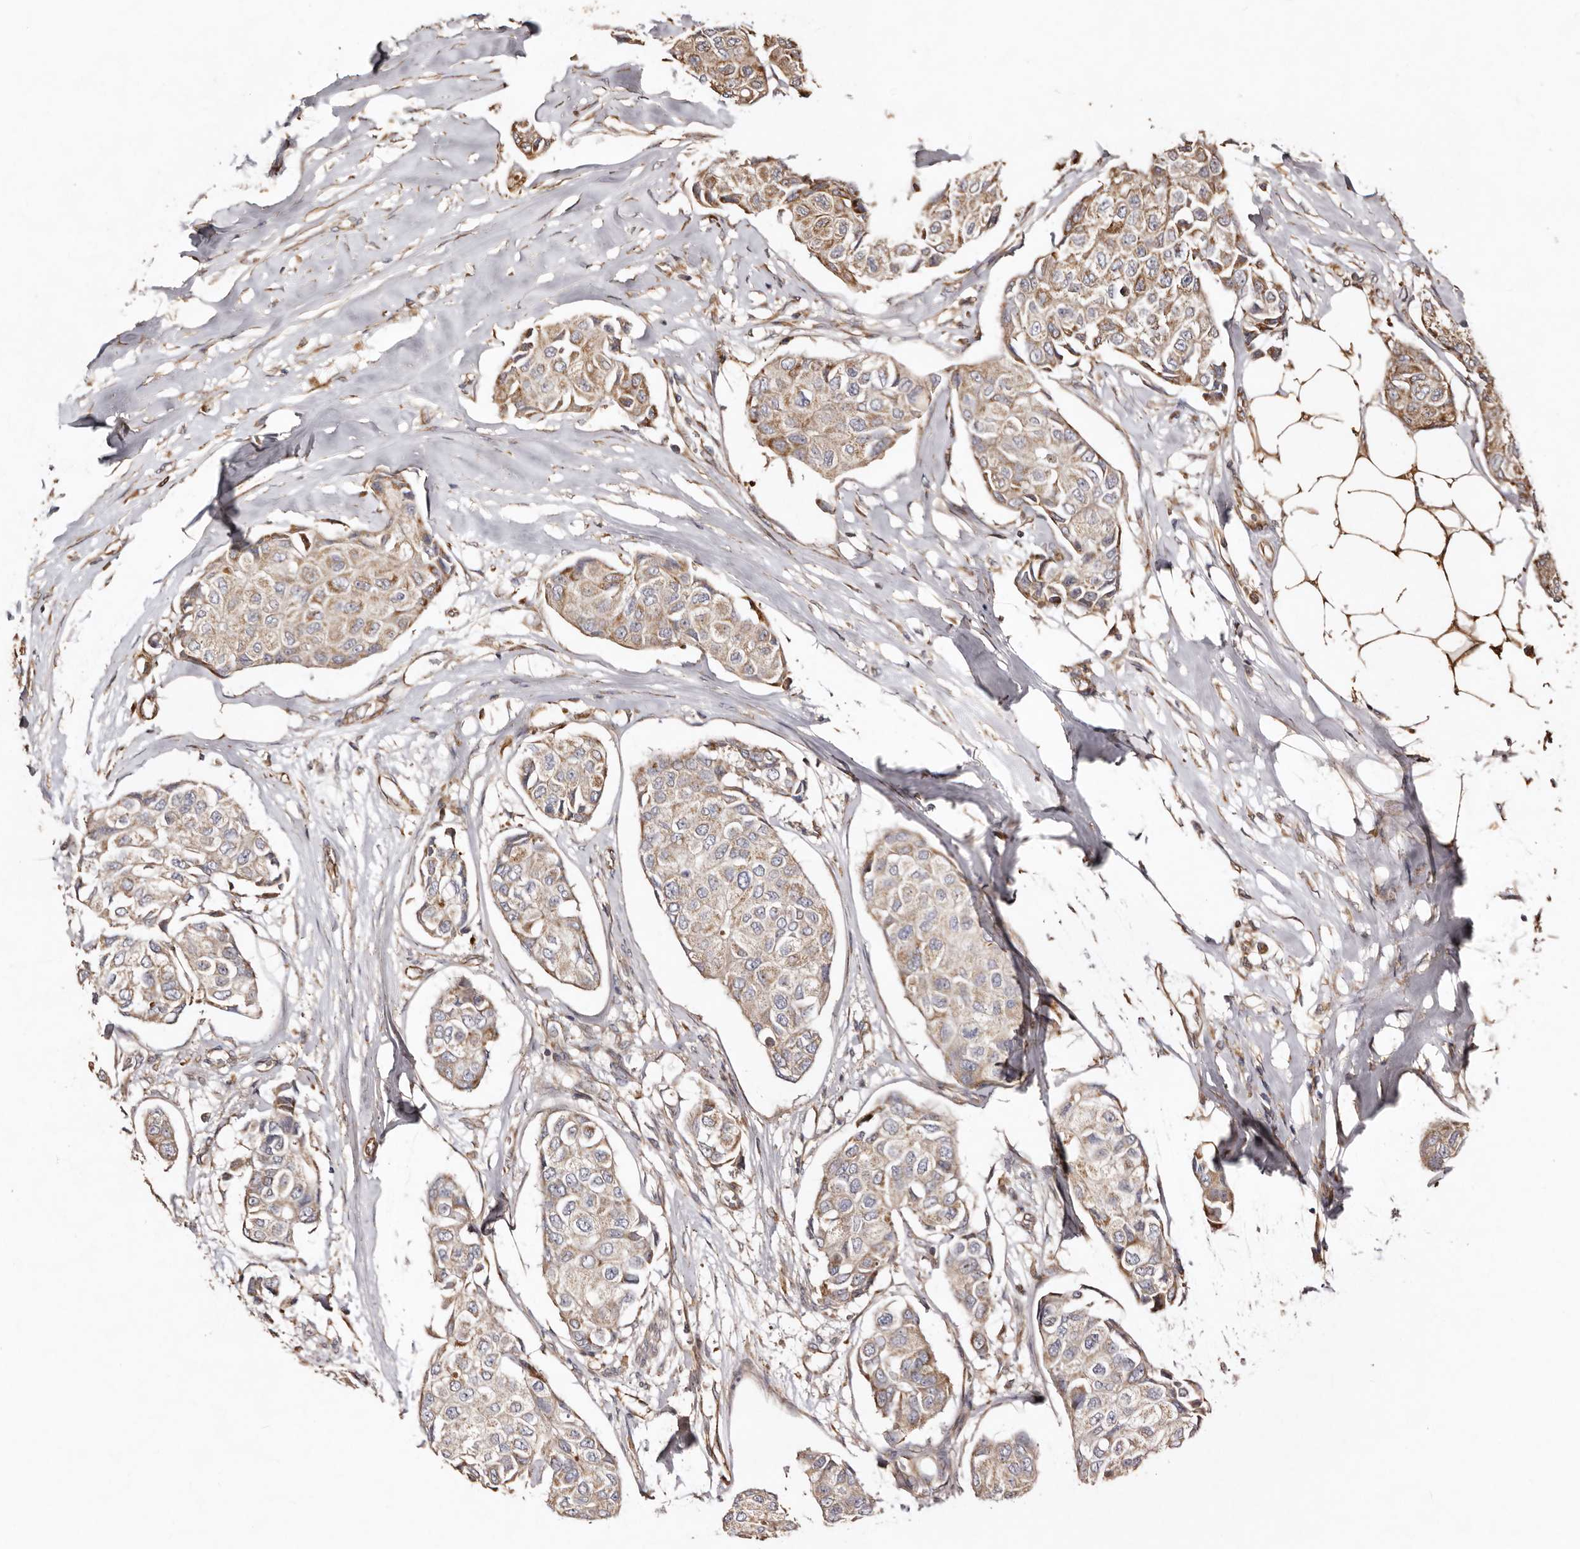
{"staining": {"intensity": "moderate", "quantity": ">75%", "location": "cytoplasmic/membranous"}, "tissue": "breast cancer", "cell_type": "Tumor cells", "image_type": "cancer", "snomed": [{"axis": "morphology", "description": "Duct carcinoma"}, {"axis": "topography", "description": "Breast"}], "caption": "IHC histopathology image of breast cancer stained for a protein (brown), which demonstrates medium levels of moderate cytoplasmic/membranous expression in about >75% of tumor cells.", "gene": "MACC1", "patient": {"sex": "female", "age": 80}}